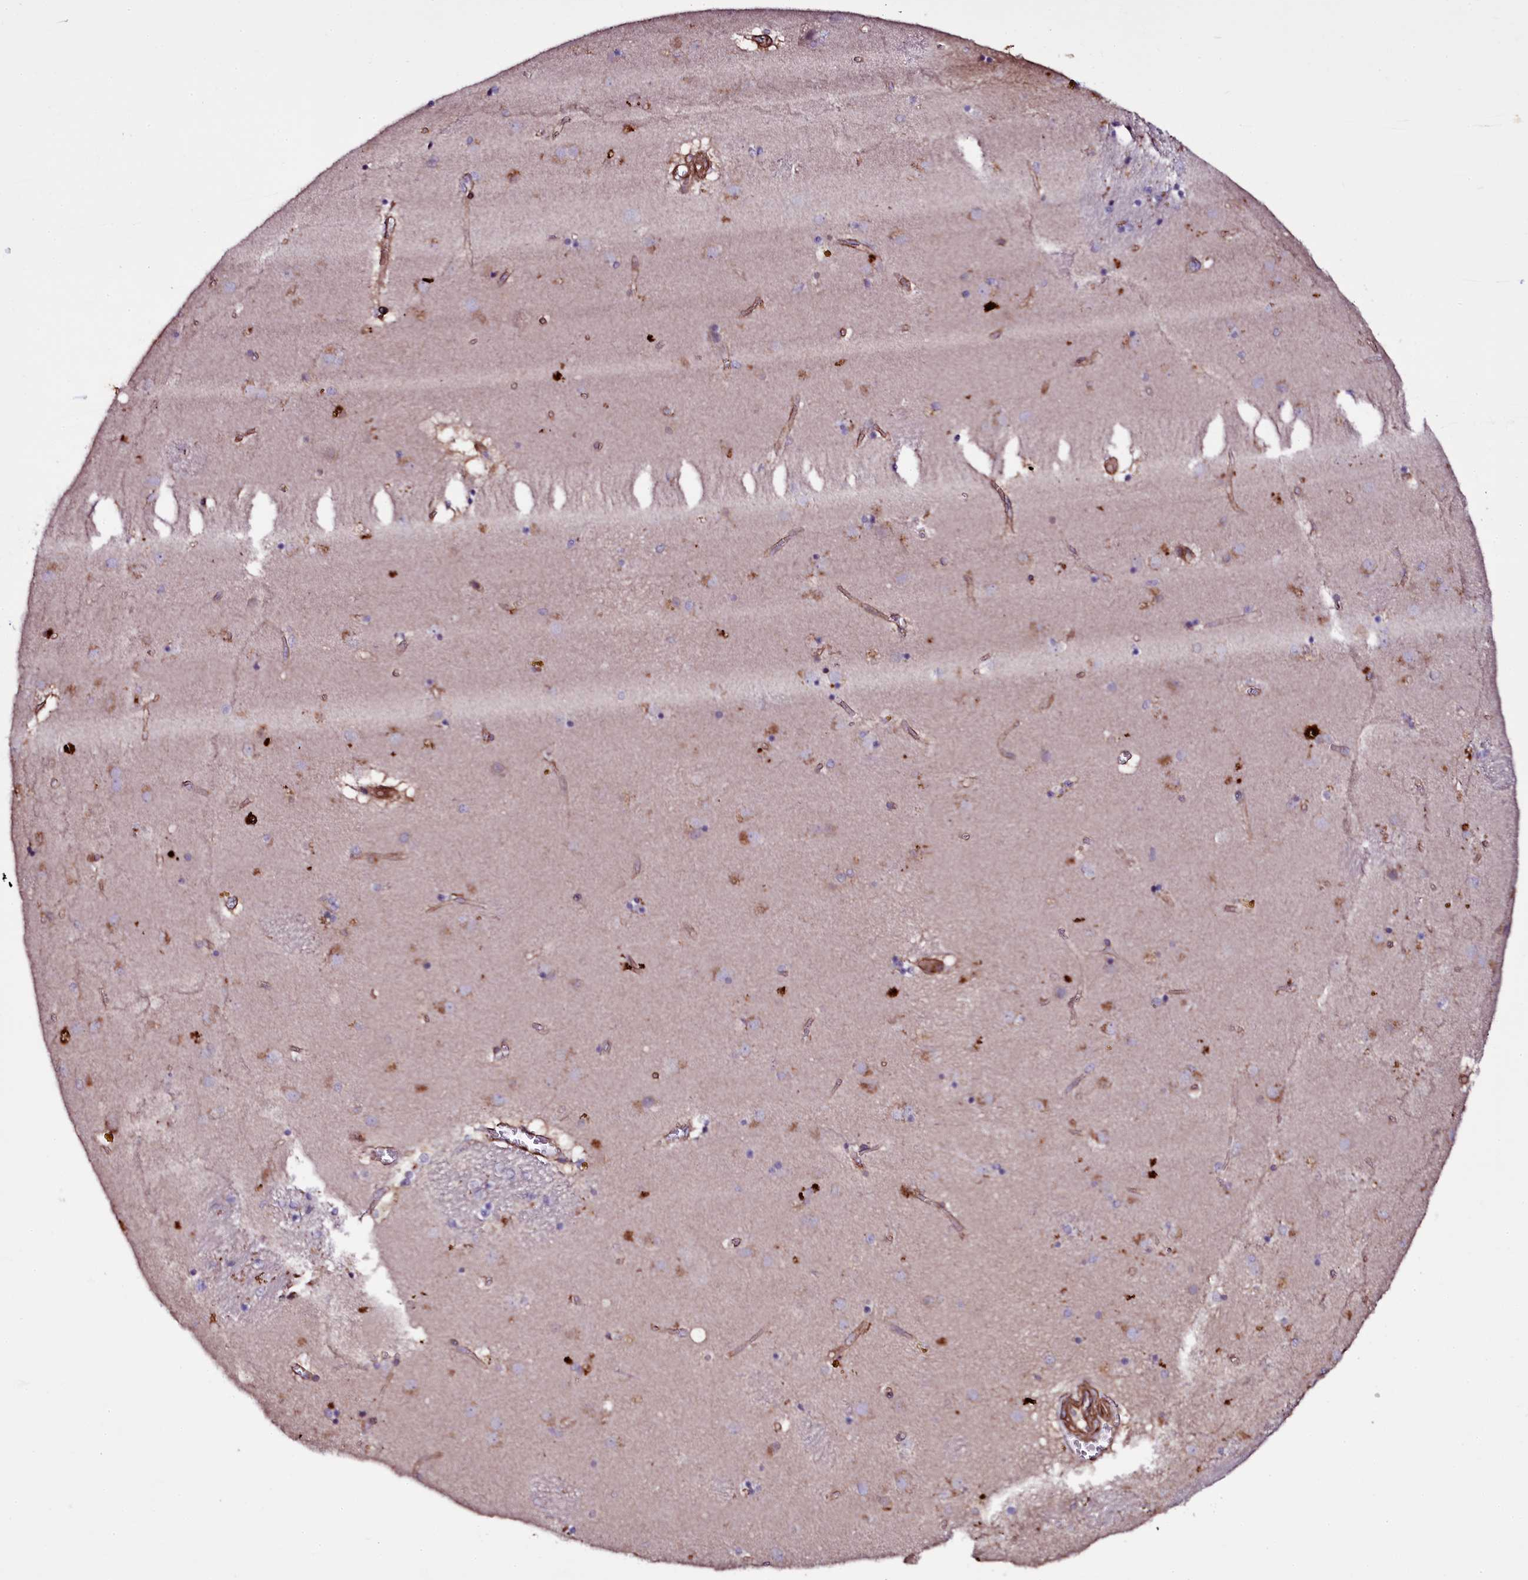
{"staining": {"intensity": "weak", "quantity": "<25%", "location": "cytoplasmic/membranous"}, "tissue": "caudate", "cell_type": "Glial cells", "image_type": "normal", "snomed": [{"axis": "morphology", "description": "Normal tissue, NOS"}, {"axis": "topography", "description": "Lateral ventricle wall"}], "caption": "IHC photomicrograph of benign human caudate stained for a protein (brown), which demonstrates no expression in glial cells.", "gene": "MEX3C", "patient": {"sex": "male", "age": 70}}